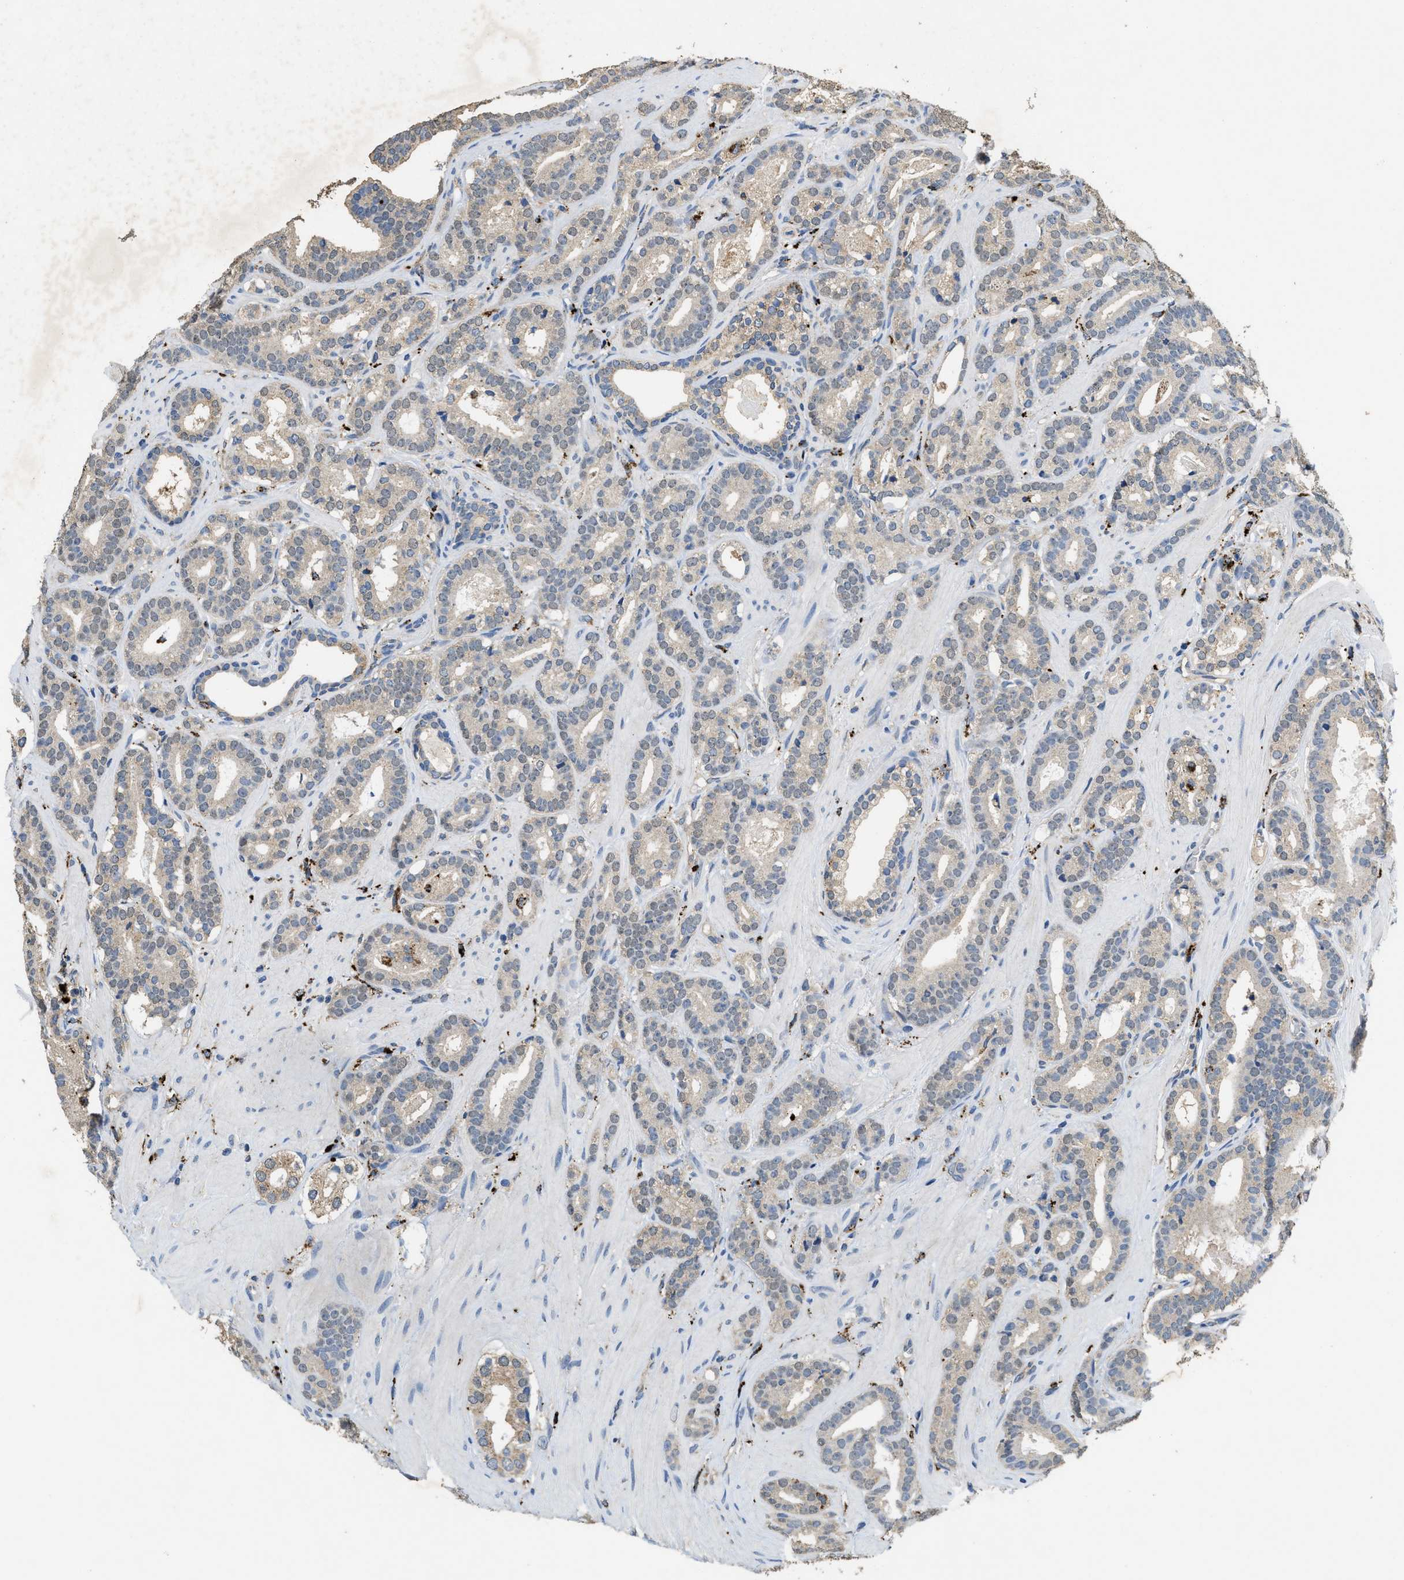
{"staining": {"intensity": "weak", "quantity": ">75%", "location": "cytoplasmic/membranous"}, "tissue": "prostate cancer", "cell_type": "Tumor cells", "image_type": "cancer", "snomed": [{"axis": "morphology", "description": "Adenocarcinoma, High grade"}, {"axis": "topography", "description": "Prostate"}], "caption": "Prostate cancer (adenocarcinoma (high-grade)) tissue shows weak cytoplasmic/membranous expression in about >75% of tumor cells", "gene": "BMPR2", "patient": {"sex": "male", "age": 60}}